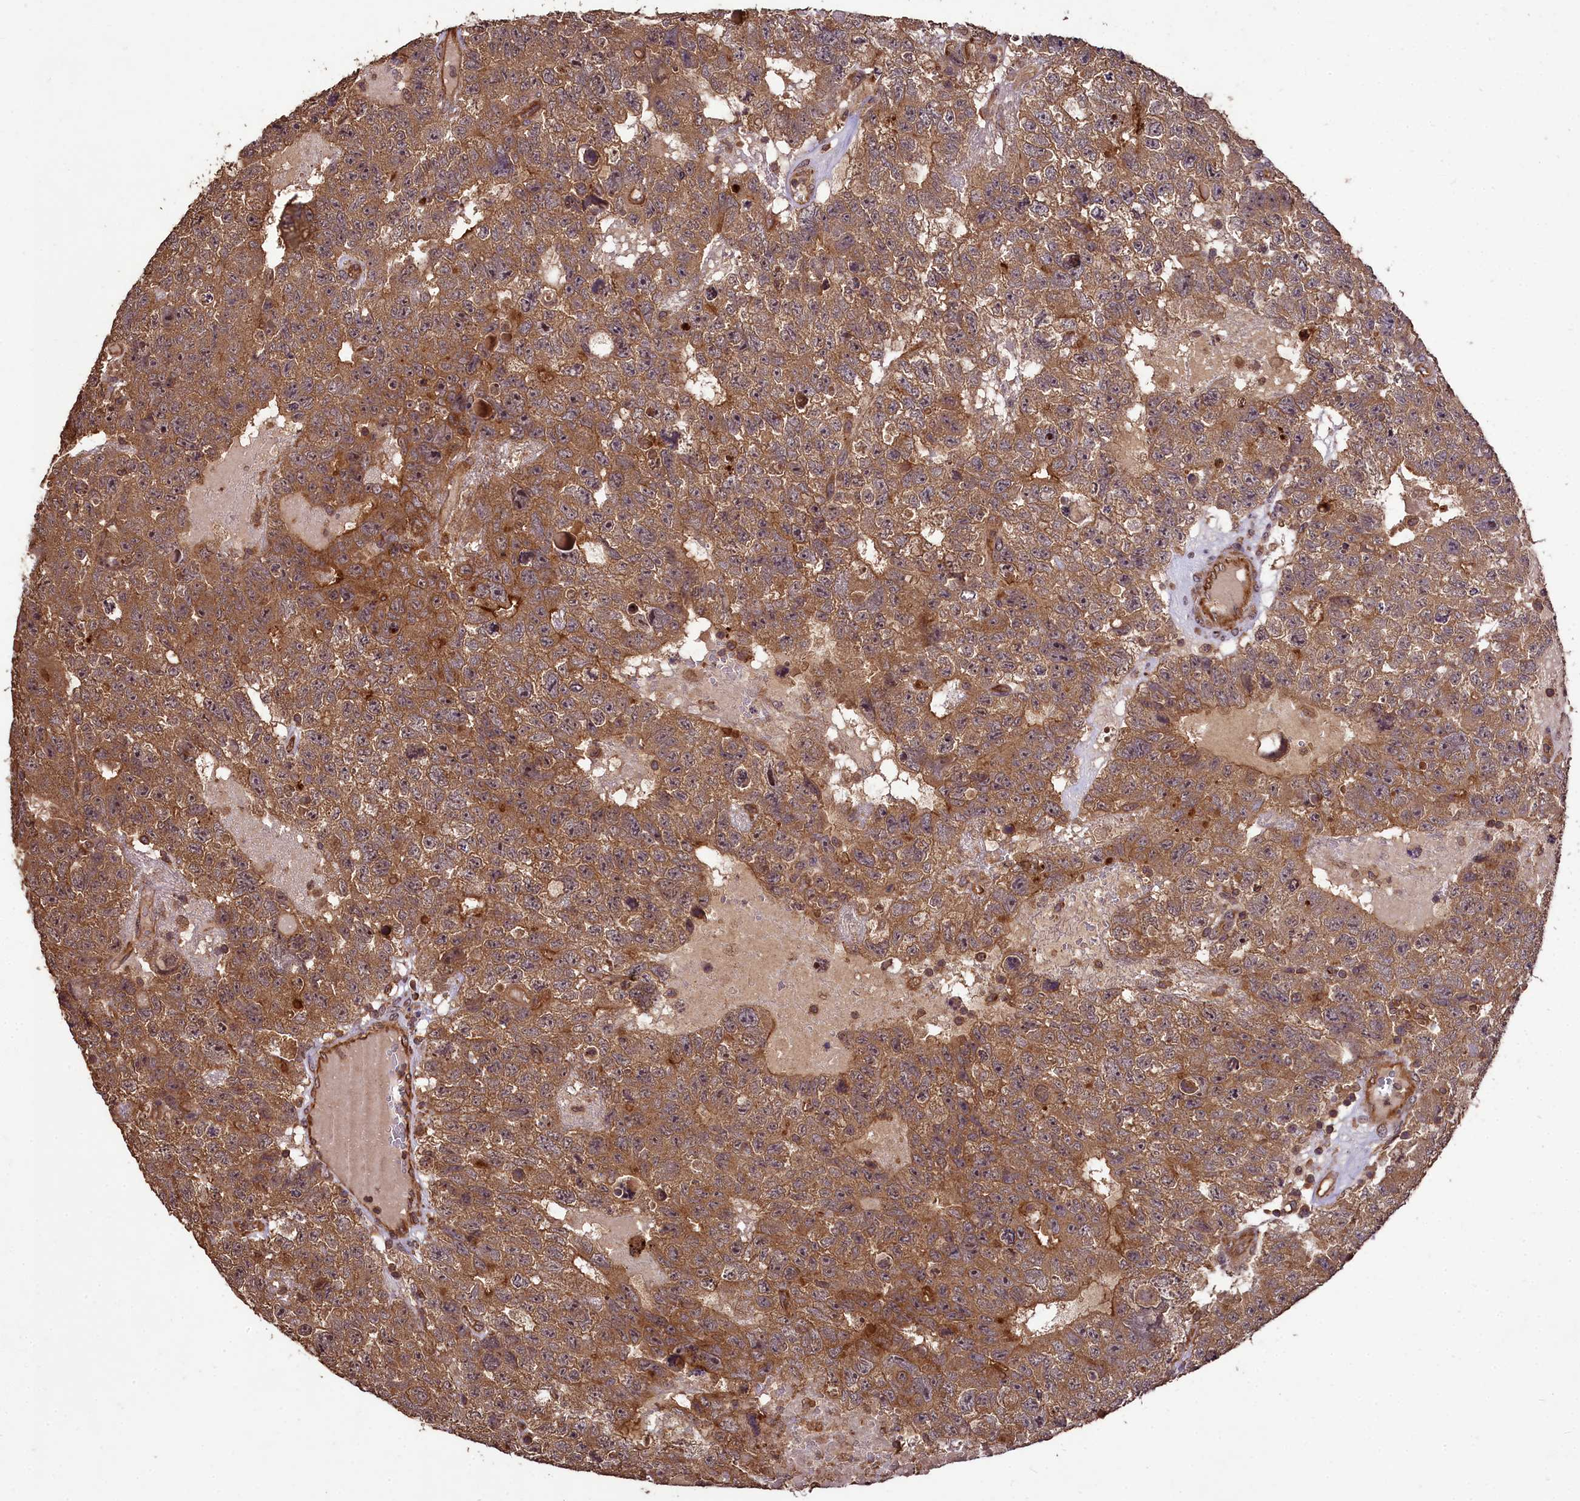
{"staining": {"intensity": "moderate", "quantity": ">75%", "location": "cytoplasmic/membranous"}, "tissue": "testis cancer", "cell_type": "Tumor cells", "image_type": "cancer", "snomed": [{"axis": "morphology", "description": "Carcinoma, Embryonal, NOS"}, {"axis": "topography", "description": "Testis"}], "caption": "Brown immunohistochemical staining in human testis embryonal carcinoma demonstrates moderate cytoplasmic/membranous staining in about >75% of tumor cells. (DAB IHC with brightfield microscopy, high magnification).", "gene": "TTLL10", "patient": {"sex": "male", "age": 26}}